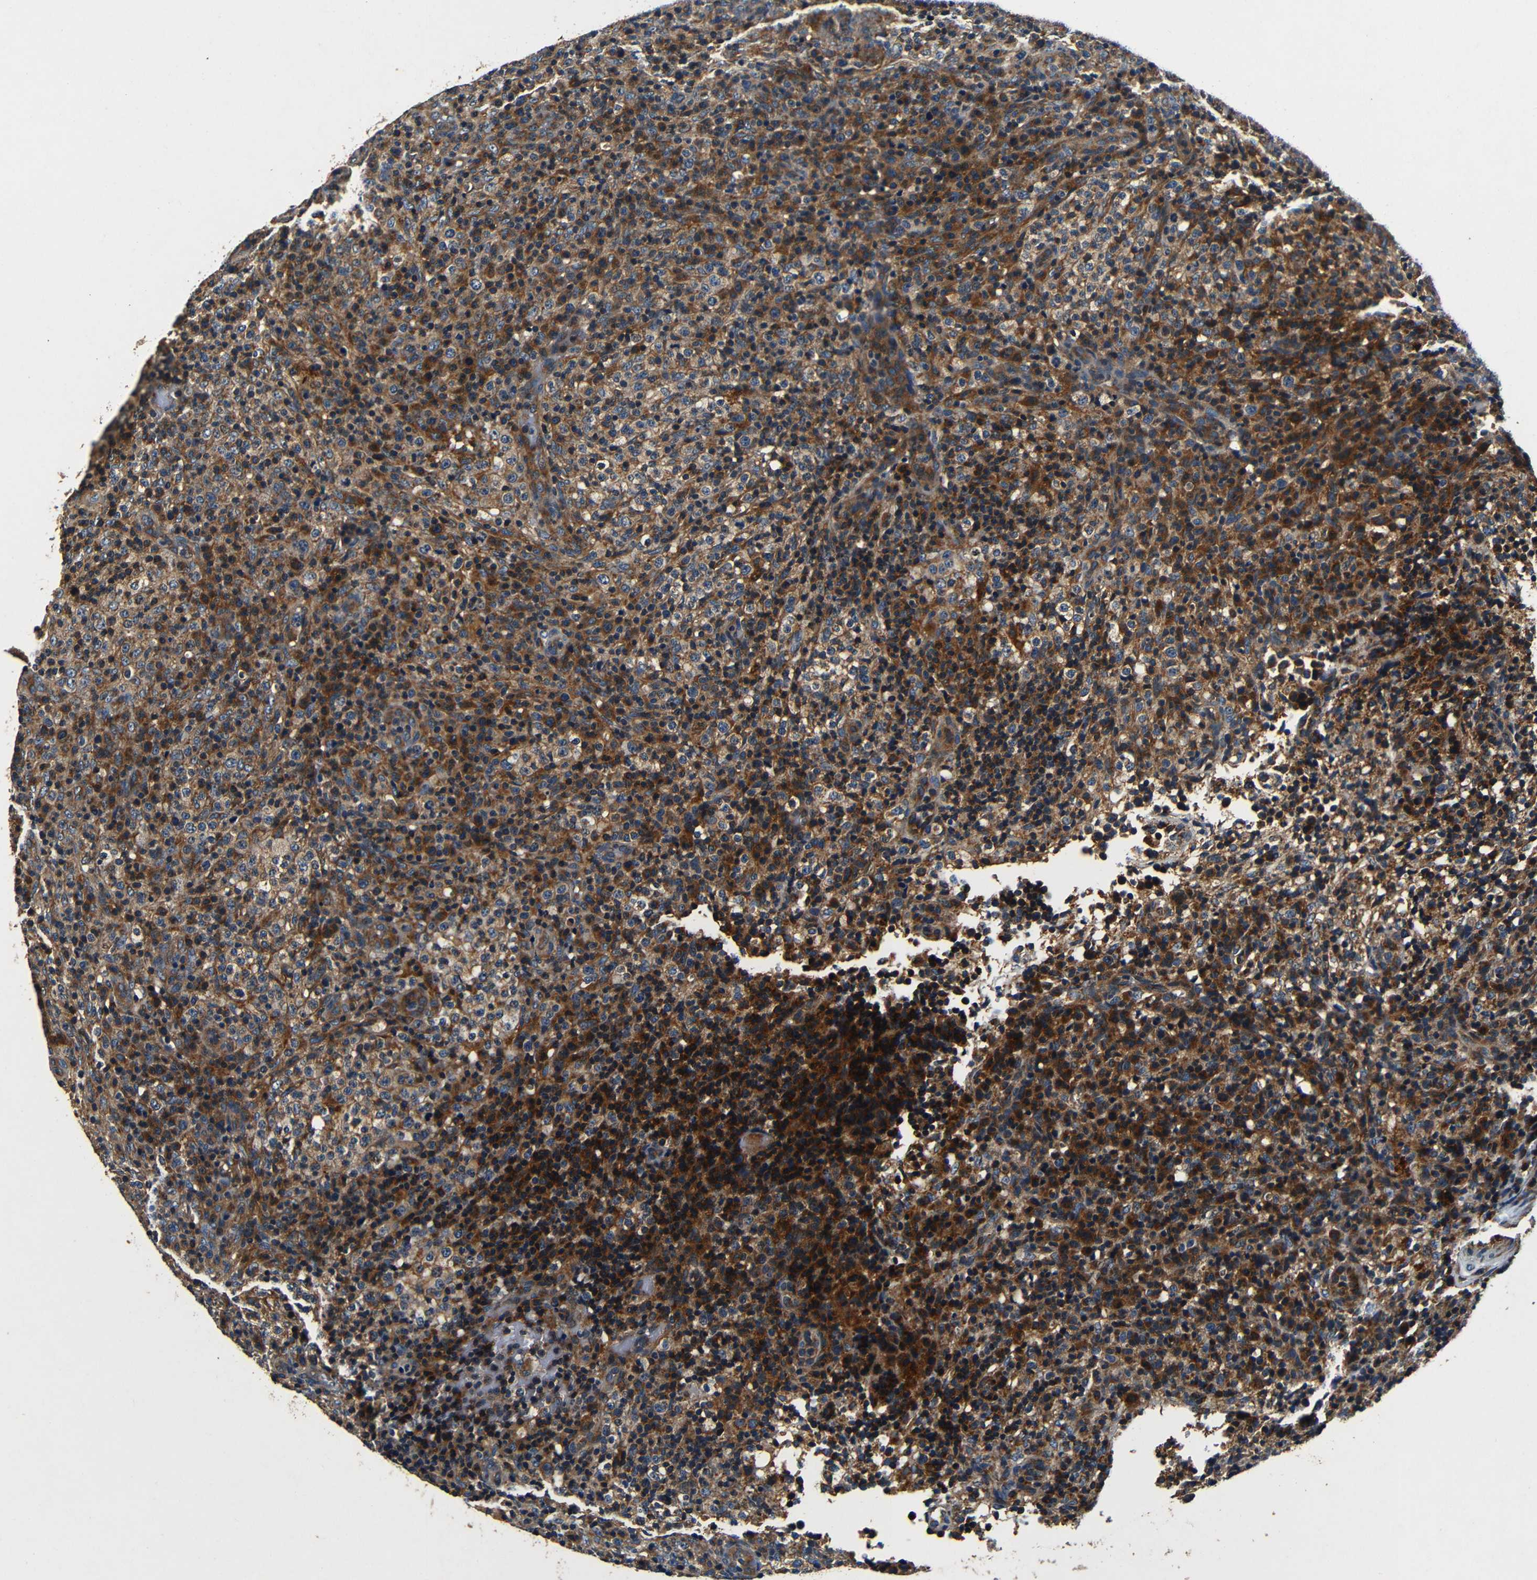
{"staining": {"intensity": "moderate", "quantity": ">75%", "location": "cytoplasmic/membranous"}, "tissue": "lymphoma", "cell_type": "Tumor cells", "image_type": "cancer", "snomed": [{"axis": "morphology", "description": "Malignant lymphoma, non-Hodgkin's type, High grade"}, {"axis": "topography", "description": "Lymph node"}], "caption": "Protein expression analysis of human high-grade malignant lymphoma, non-Hodgkin's type reveals moderate cytoplasmic/membranous positivity in about >75% of tumor cells.", "gene": "MTX1", "patient": {"sex": "female", "age": 76}}